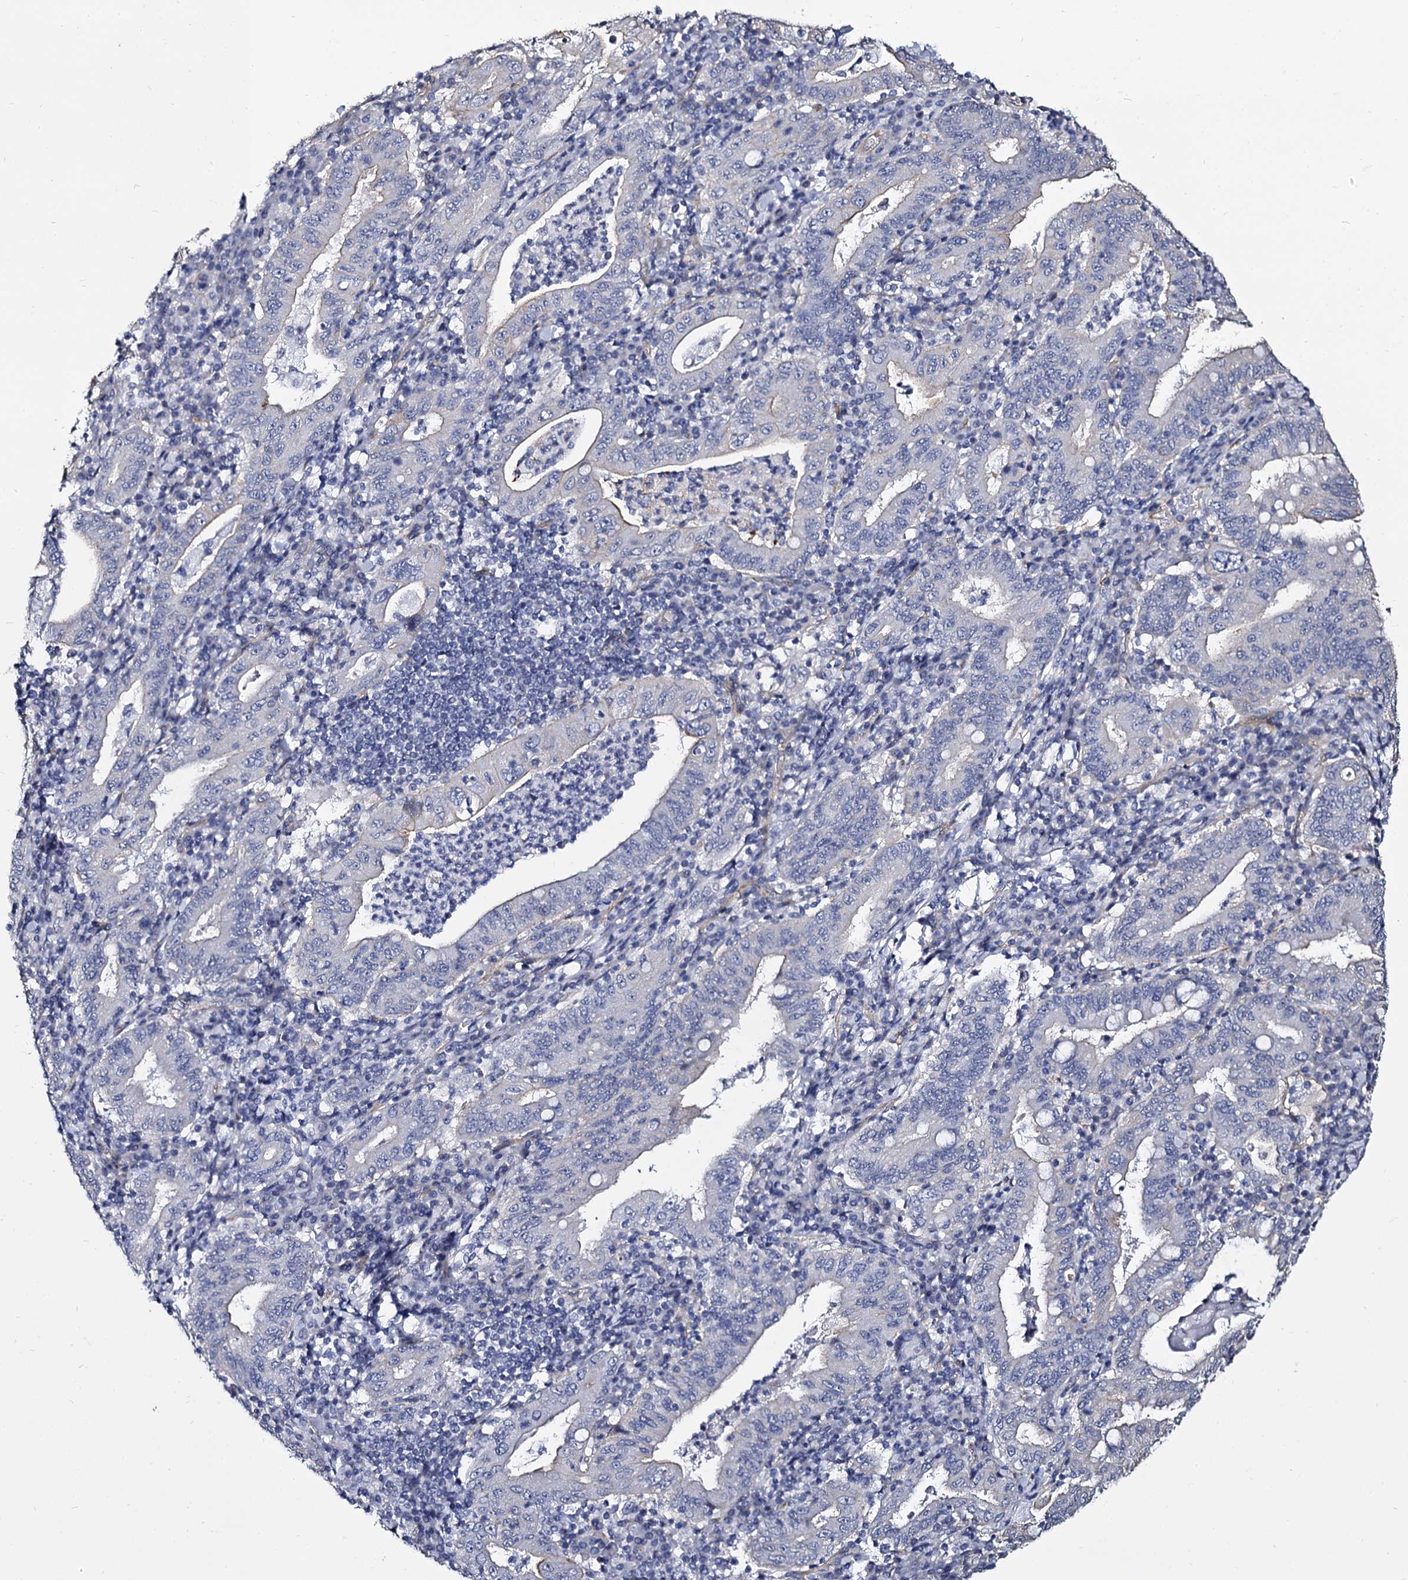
{"staining": {"intensity": "negative", "quantity": "none", "location": "none"}, "tissue": "stomach cancer", "cell_type": "Tumor cells", "image_type": "cancer", "snomed": [{"axis": "morphology", "description": "Normal tissue, NOS"}, {"axis": "morphology", "description": "Adenocarcinoma, NOS"}, {"axis": "topography", "description": "Esophagus"}, {"axis": "topography", "description": "Stomach, upper"}, {"axis": "topography", "description": "Peripheral nerve tissue"}], "caption": "Immunohistochemical staining of human stomach cancer (adenocarcinoma) displays no significant positivity in tumor cells. (DAB (3,3'-diaminobenzidine) immunohistochemistry visualized using brightfield microscopy, high magnification).", "gene": "CBFB", "patient": {"sex": "male", "age": 62}}